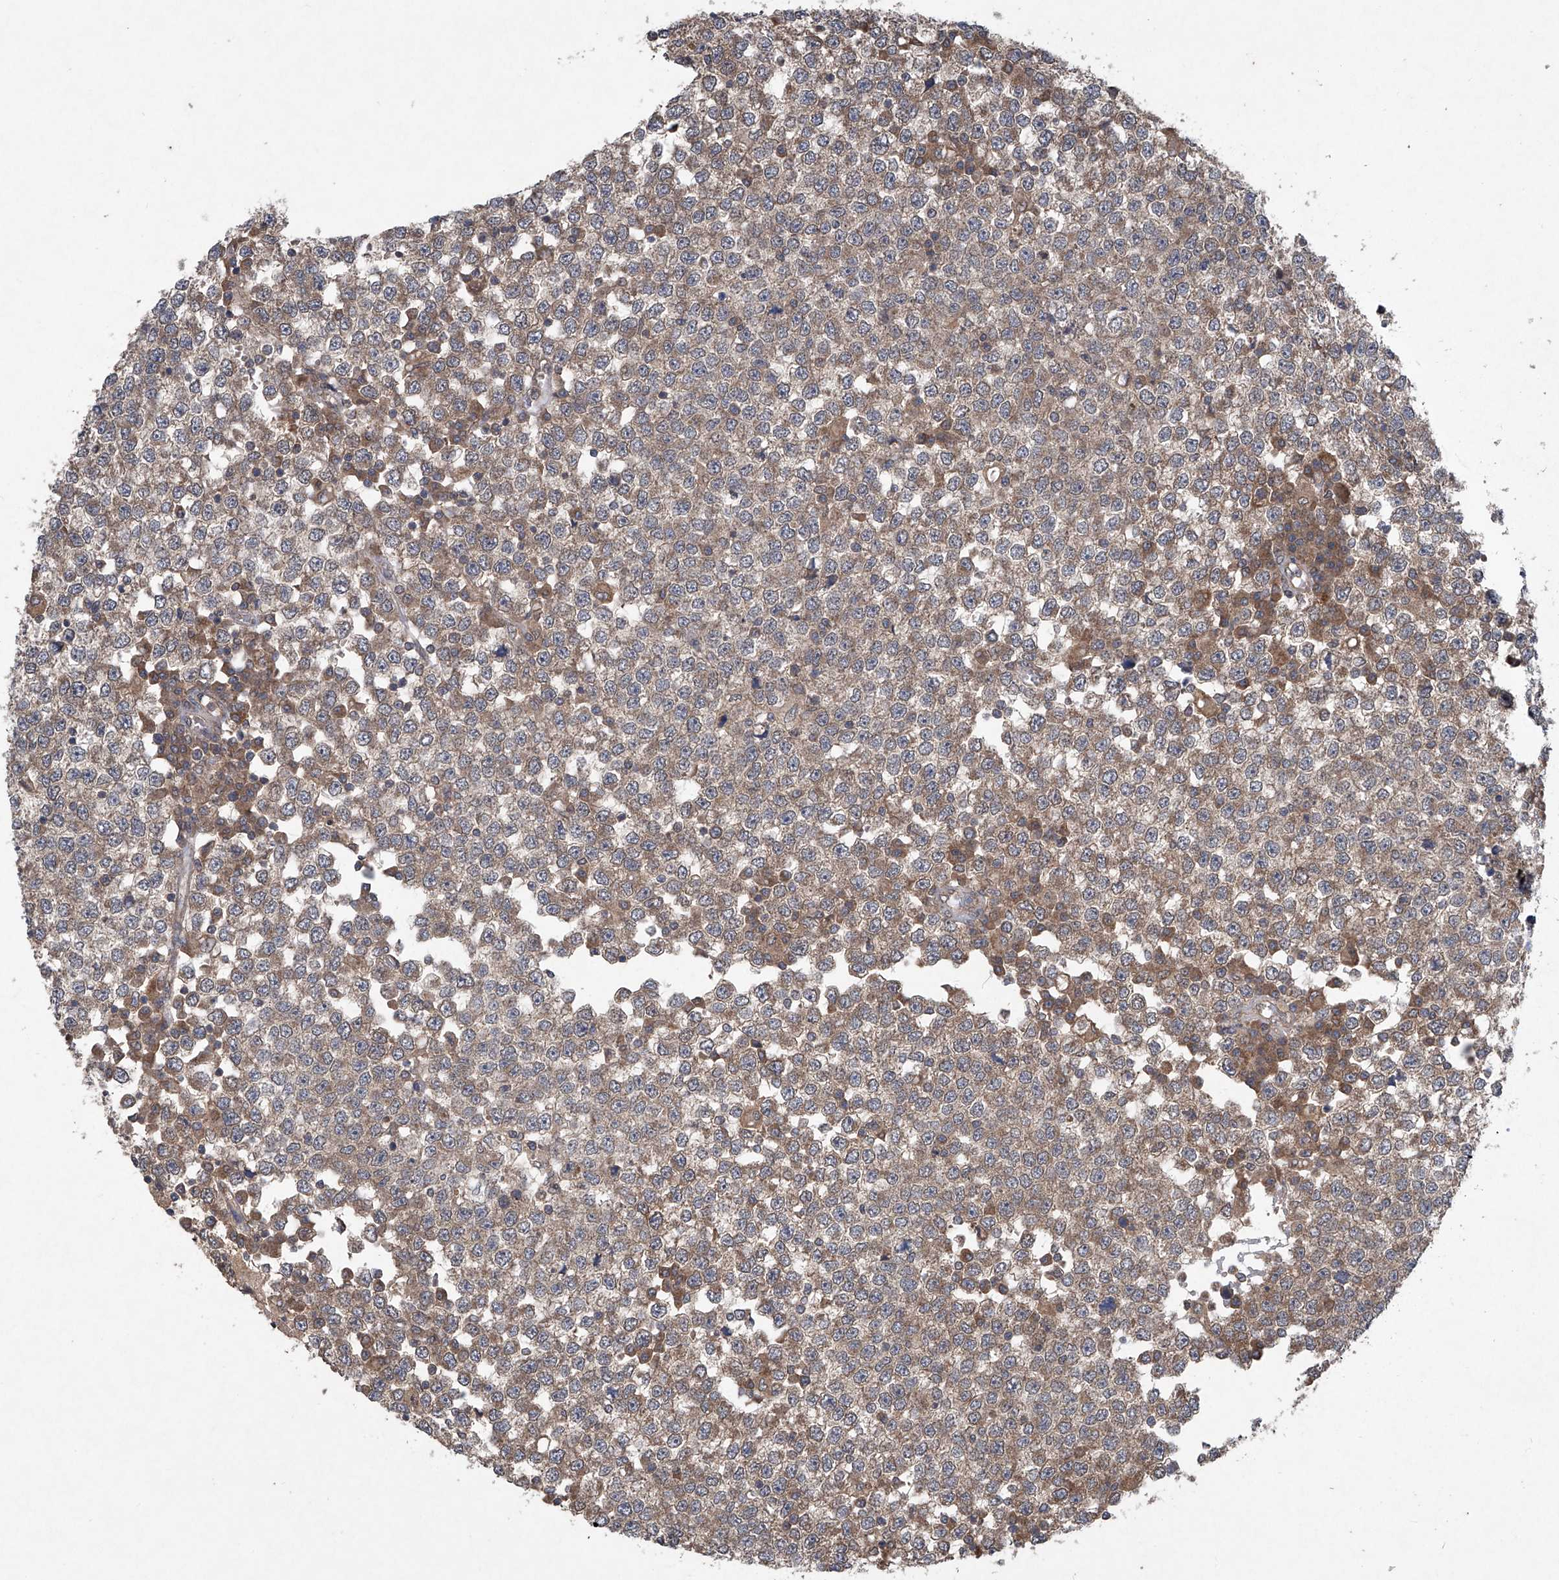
{"staining": {"intensity": "moderate", "quantity": ">75%", "location": "cytoplasmic/membranous"}, "tissue": "testis cancer", "cell_type": "Tumor cells", "image_type": "cancer", "snomed": [{"axis": "morphology", "description": "Seminoma, NOS"}, {"axis": "topography", "description": "Testis"}], "caption": "Tumor cells display medium levels of moderate cytoplasmic/membranous expression in about >75% of cells in testis cancer. The staining was performed using DAB, with brown indicating positive protein expression. Nuclei are stained blue with hematoxylin.", "gene": "SUMF2", "patient": {"sex": "male", "age": 65}}